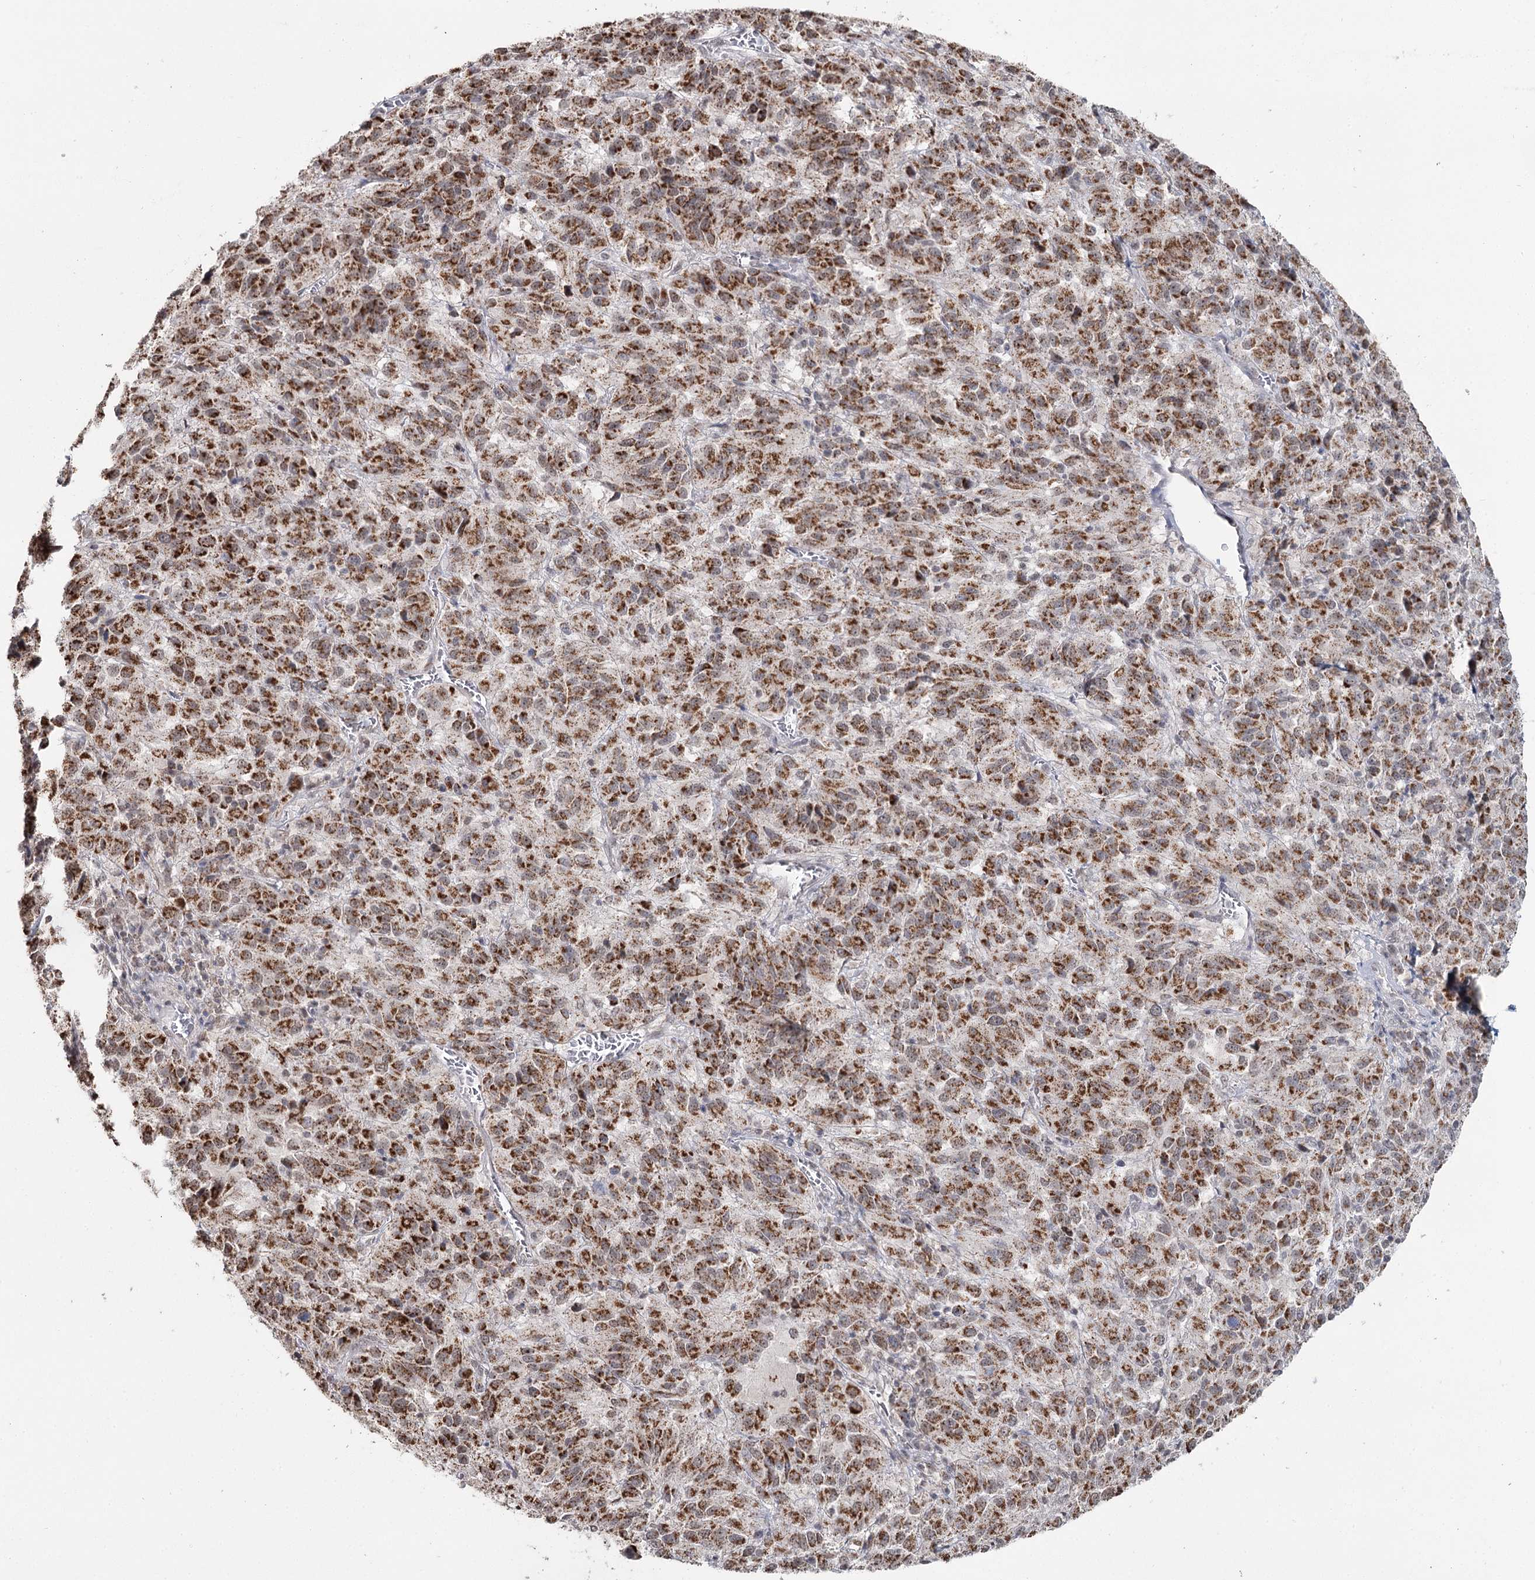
{"staining": {"intensity": "strong", "quantity": ">75%", "location": "cytoplasmic/membranous"}, "tissue": "melanoma", "cell_type": "Tumor cells", "image_type": "cancer", "snomed": [{"axis": "morphology", "description": "Malignant melanoma, Metastatic site"}, {"axis": "topography", "description": "Lung"}], "caption": "DAB (3,3'-diaminobenzidine) immunohistochemical staining of human malignant melanoma (metastatic site) reveals strong cytoplasmic/membranous protein staining in approximately >75% of tumor cells. The staining is performed using DAB brown chromogen to label protein expression. The nuclei are counter-stained blue using hematoxylin.", "gene": "PDHX", "patient": {"sex": "male", "age": 64}}